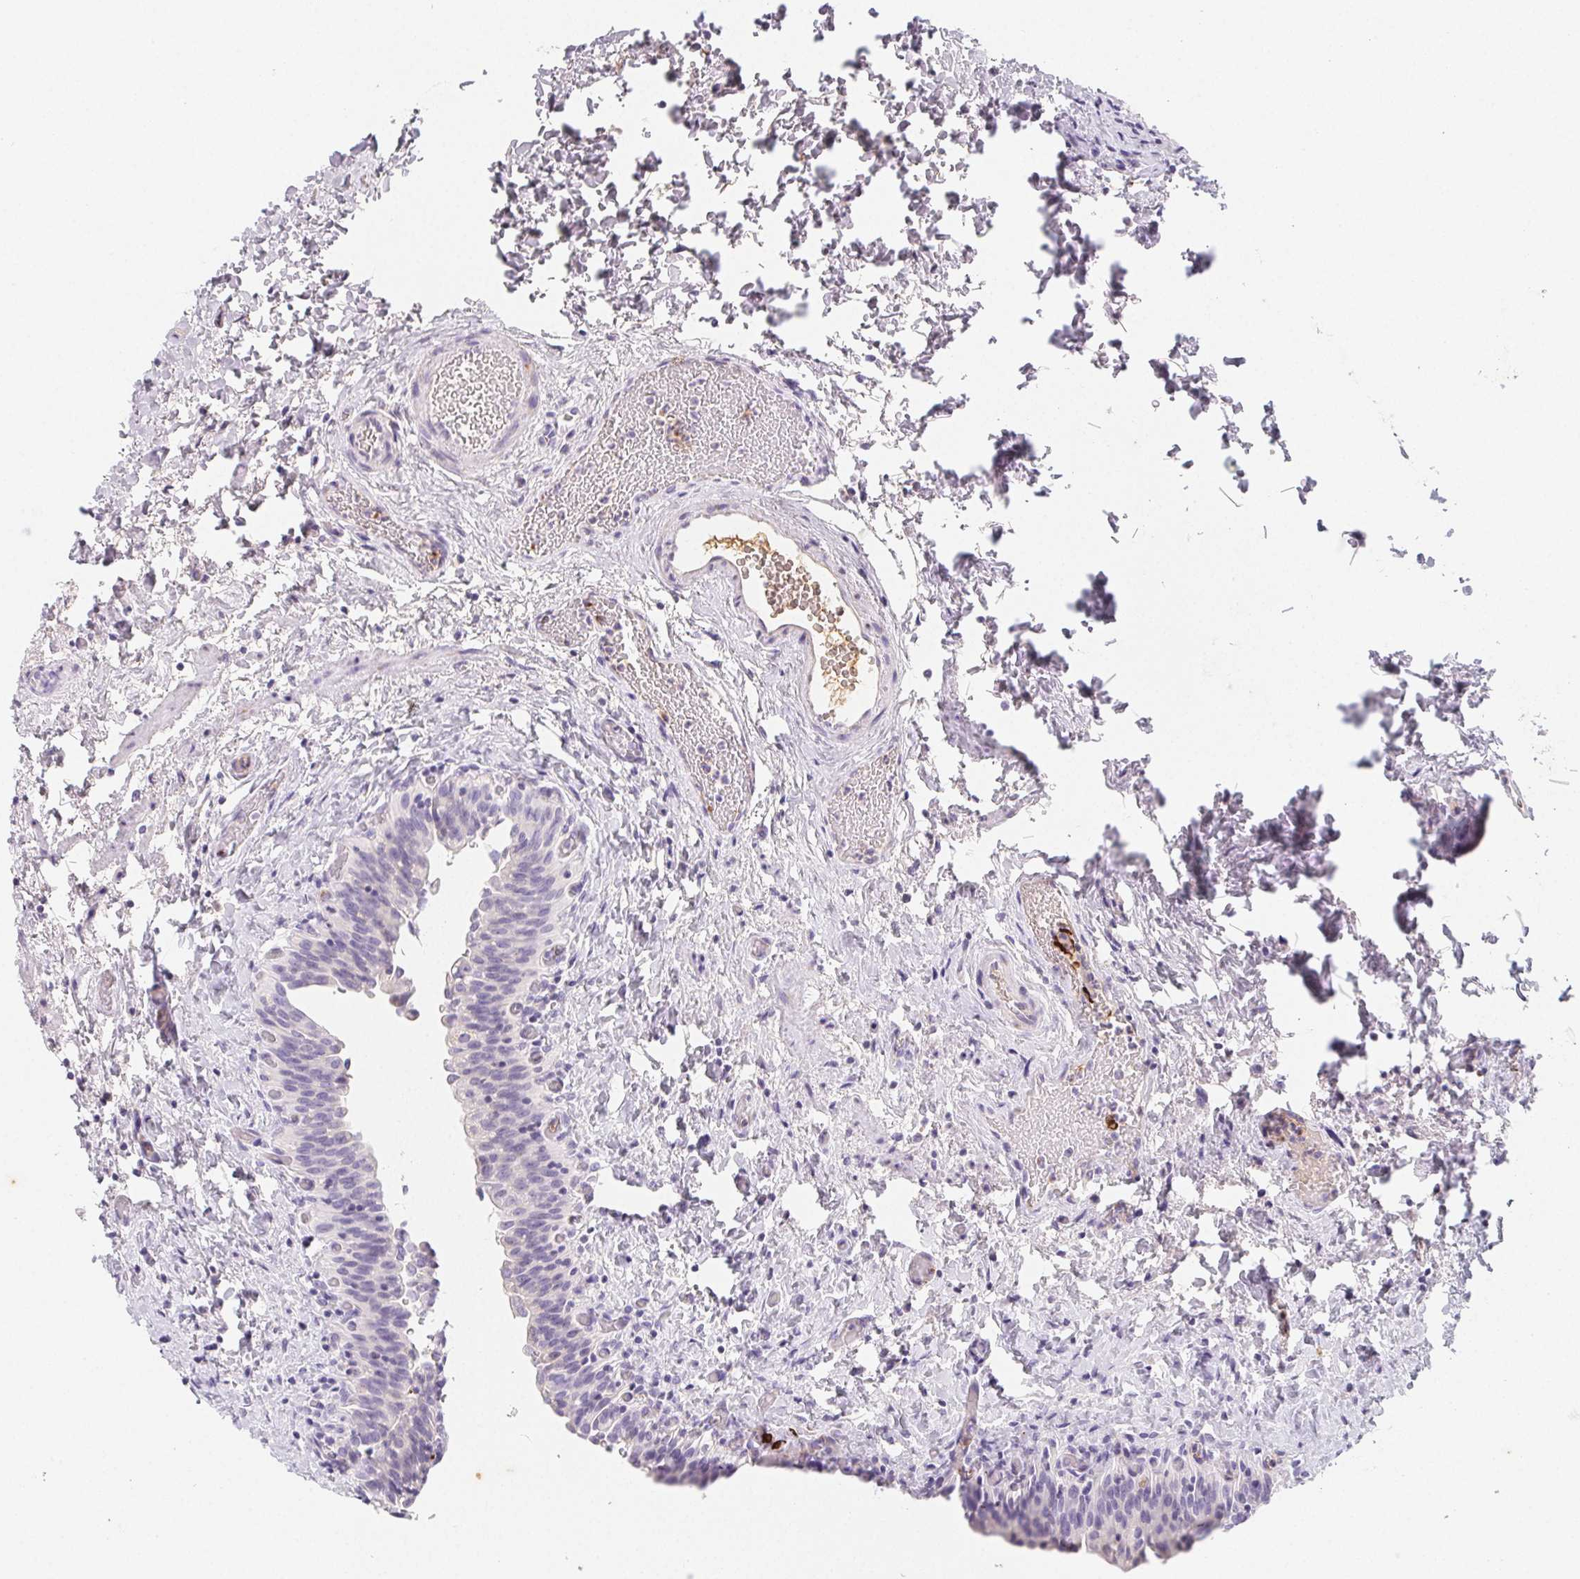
{"staining": {"intensity": "negative", "quantity": "none", "location": "none"}, "tissue": "urinary bladder", "cell_type": "Urothelial cells", "image_type": "normal", "snomed": [{"axis": "morphology", "description": "Normal tissue, NOS"}, {"axis": "topography", "description": "Urinary bladder"}], "caption": "DAB immunohistochemical staining of unremarkable human urinary bladder shows no significant staining in urothelial cells.", "gene": "ITIH2", "patient": {"sex": "male", "age": 56}}